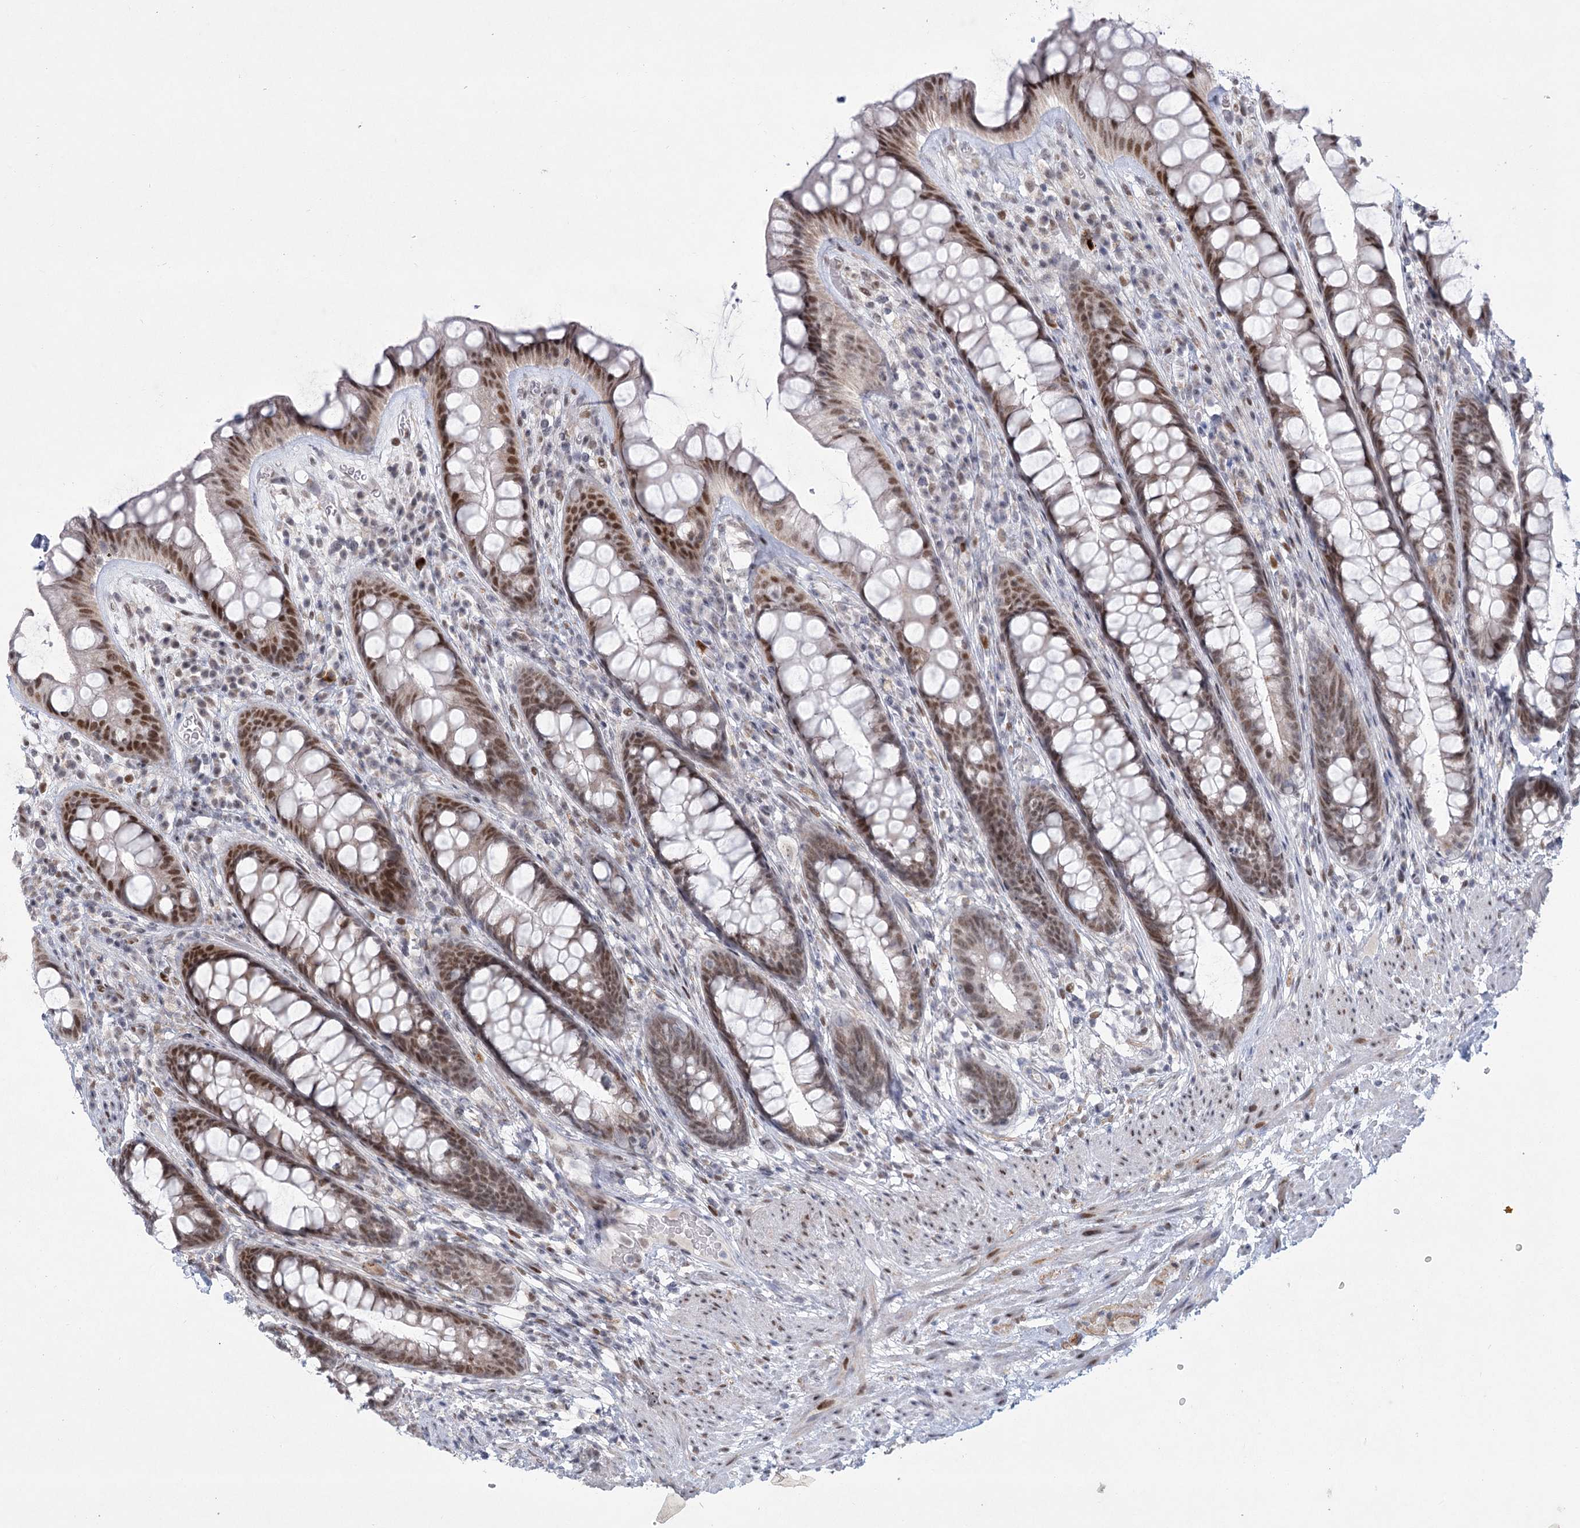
{"staining": {"intensity": "moderate", "quantity": ">75%", "location": "nuclear"}, "tissue": "rectum", "cell_type": "Glandular cells", "image_type": "normal", "snomed": [{"axis": "morphology", "description": "Normal tissue, NOS"}, {"axis": "topography", "description": "Rectum"}], "caption": "Immunohistochemistry image of unremarkable rectum stained for a protein (brown), which reveals medium levels of moderate nuclear positivity in approximately >75% of glandular cells.", "gene": "CIB4", "patient": {"sex": "male", "age": 74}}